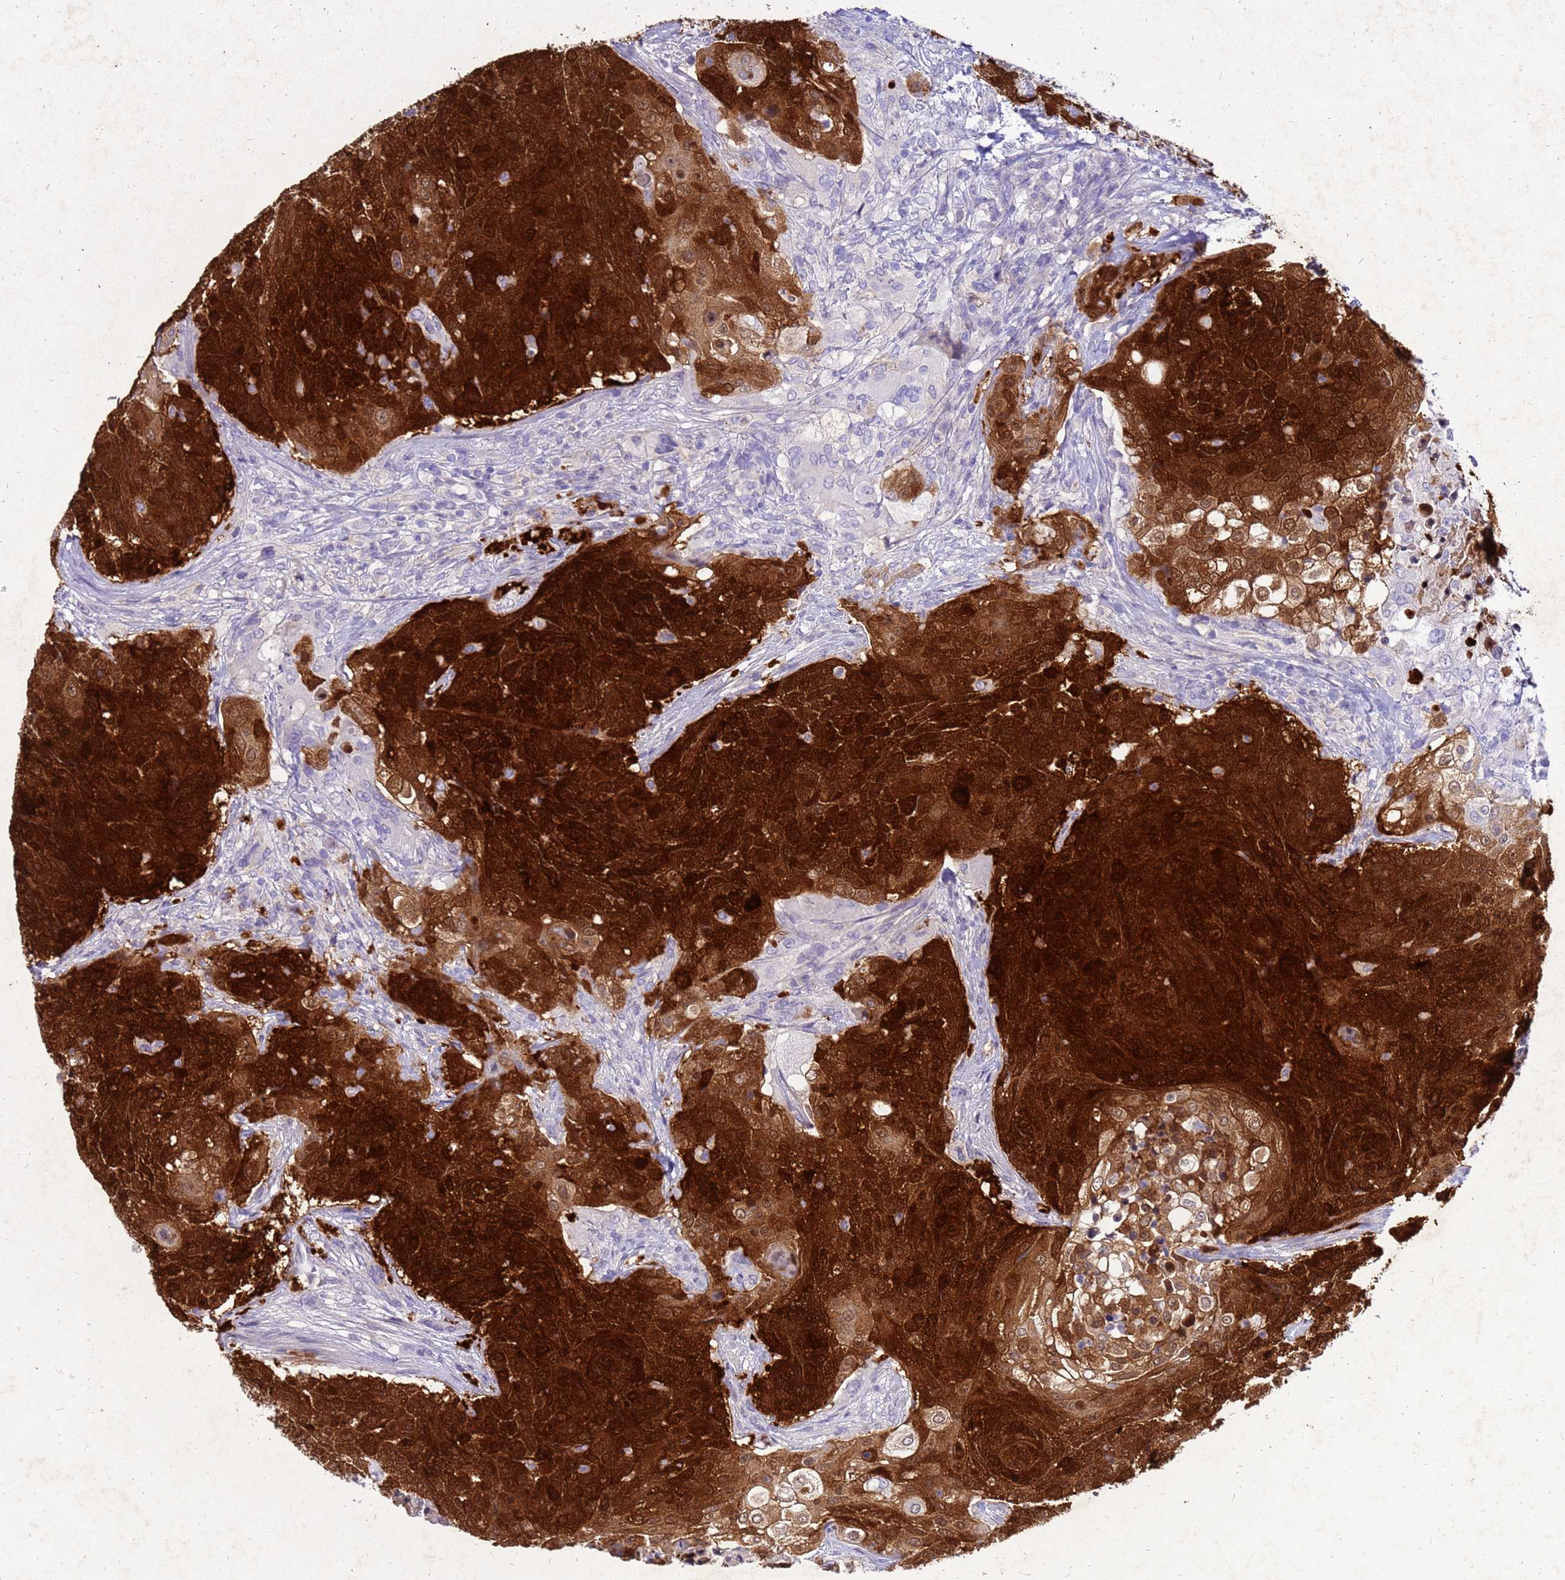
{"staining": {"intensity": "strong", "quantity": ">75%", "location": "cytoplasmic/membranous,nuclear"}, "tissue": "urothelial cancer", "cell_type": "Tumor cells", "image_type": "cancer", "snomed": [{"axis": "morphology", "description": "Urothelial carcinoma, High grade"}, {"axis": "topography", "description": "Urinary bladder"}], "caption": "Urothelial cancer stained with IHC exhibits strong cytoplasmic/membranous and nuclear staining in approximately >75% of tumor cells.", "gene": "AKR1C1", "patient": {"sex": "female", "age": 63}}